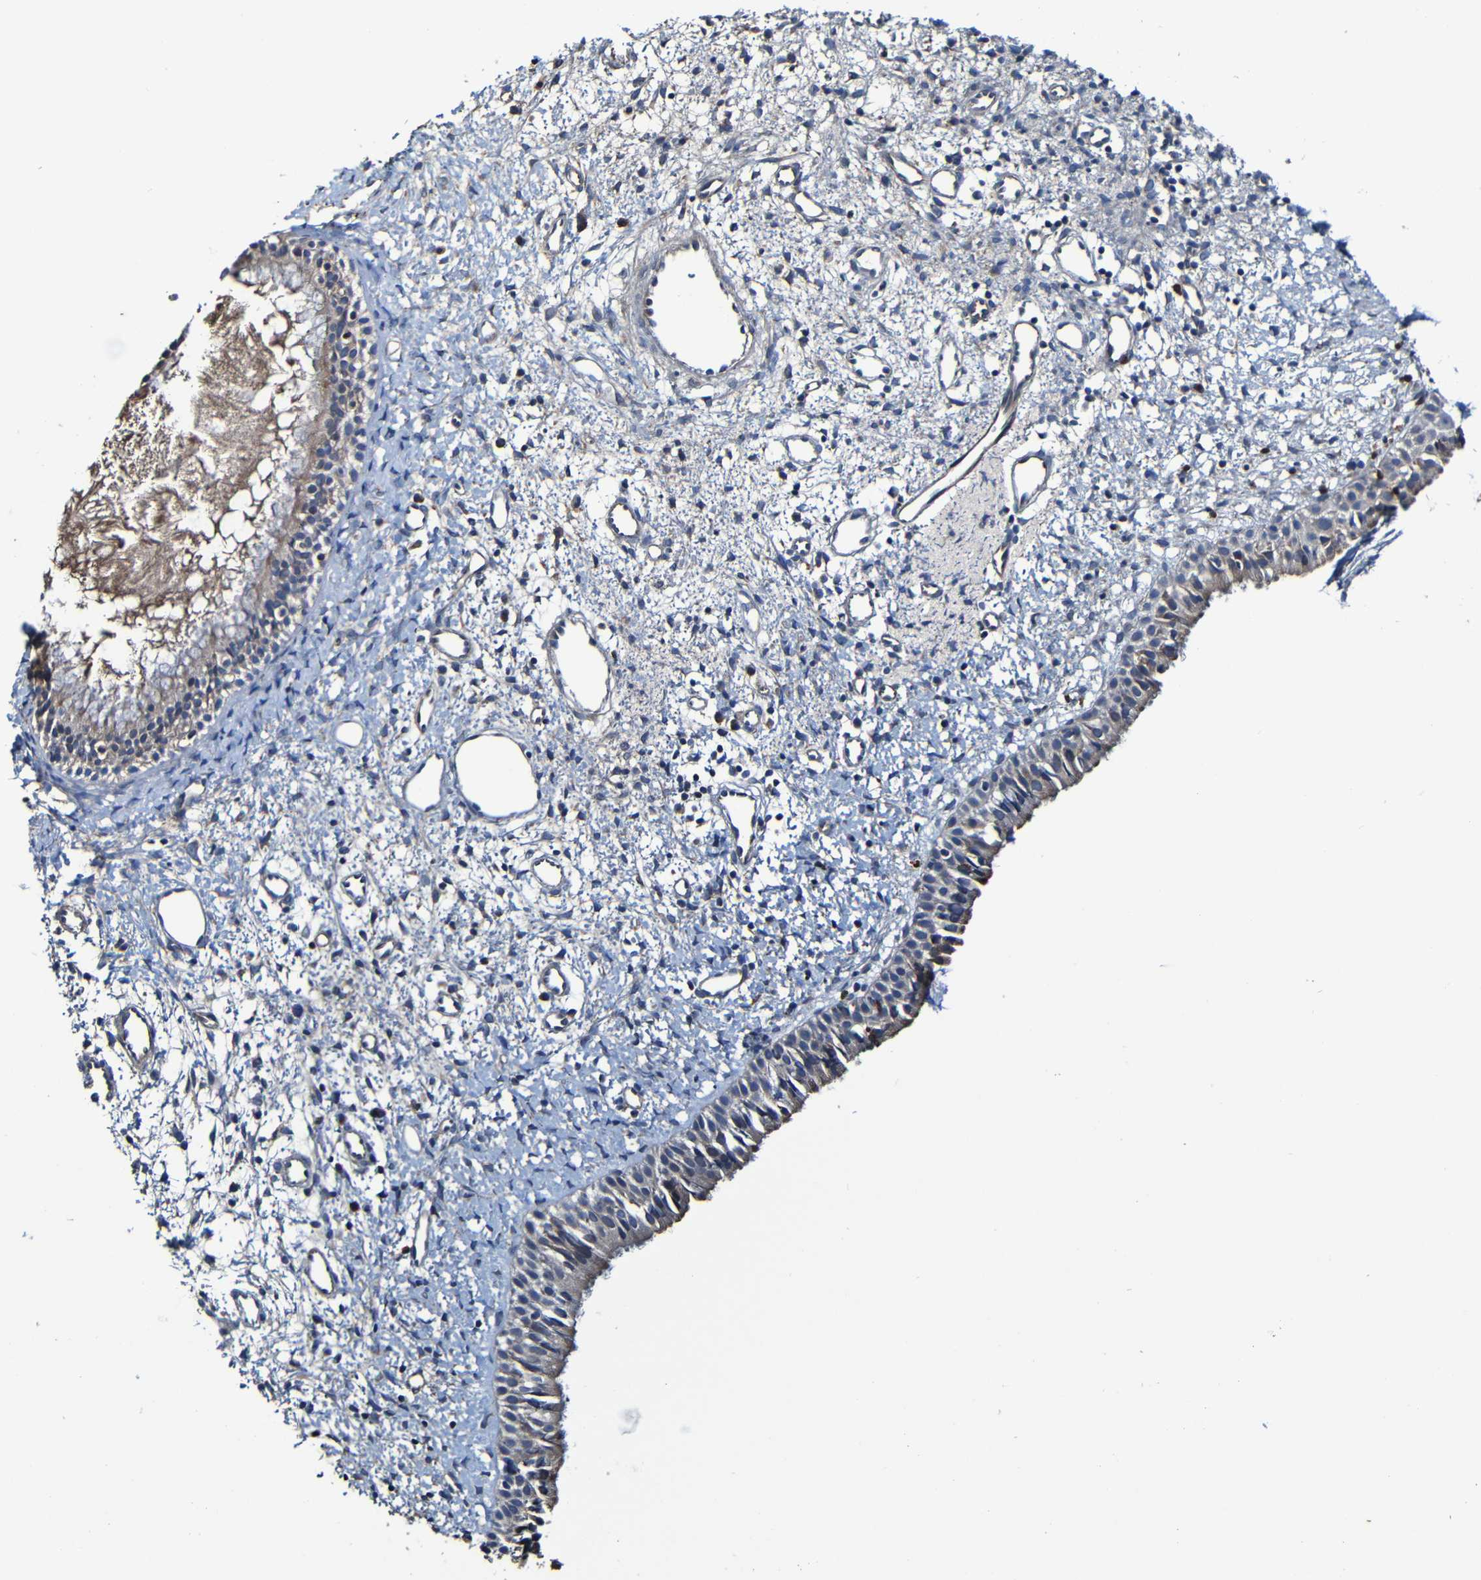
{"staining": {"intensity": "moderate", "quantity": ">75%", "location": "cytoplasmic/membranous"}, "tissue": "nasopharynx", "cell_type": "Respiratory epithelial cells", "image_type": "normal", "snomed": [{"axis": "morphology", "description": "Normal tissue, NOS"}, {"axis": "topography", "description": "Nasopharynx"}], "caption": "A brown stain highlights moderate cytoplasmic/membranous staining of a protein in respiratory epithelial cells of benign nasopharynx. (brown staining indicates protein expression, while blue staining denotes nuclei).", "gene": "ADAM15", "patient": {"sex": "male", "age": 22}}